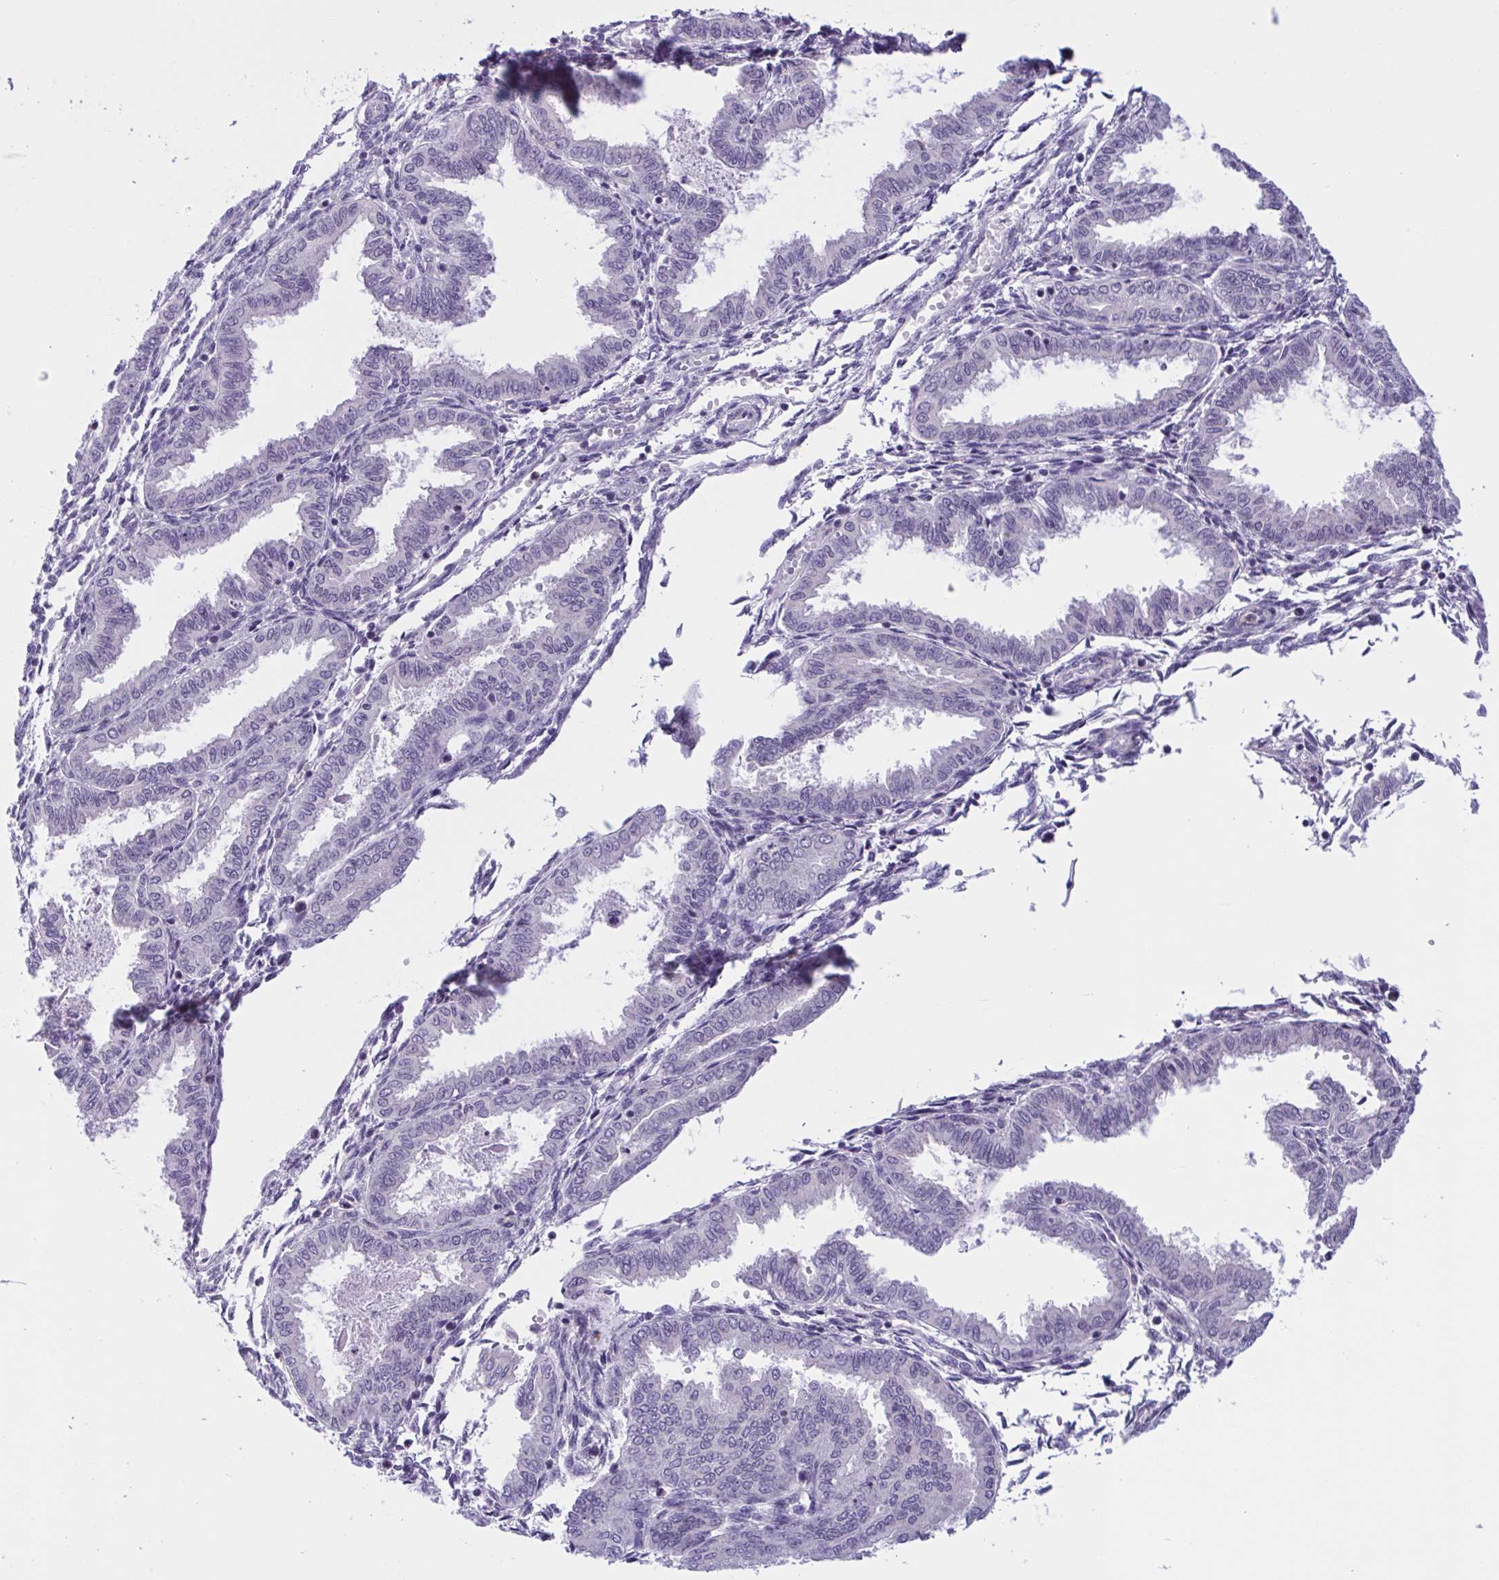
{"staining": {"intensity": "negative", "quantity": "none", "location": "none"}, "tissue": "endometrium", "cell_type": "Cells in endometrial stroma", "image_type": "normal", "snomed": [{"axis": "morphology", "description": "Normal tissue, NOS"}, {"axis": "topography", "description": "Endometrium"}], "caption": "High magnification brightfield microscopy of unremarkable endometrium stained with DAB (brown) and counterstained with hematoxylin (blue): cells in endometrial stroma show no significant expression.", "gene": "WNT9B", "patient": {"sex": "female", "age": 33}}